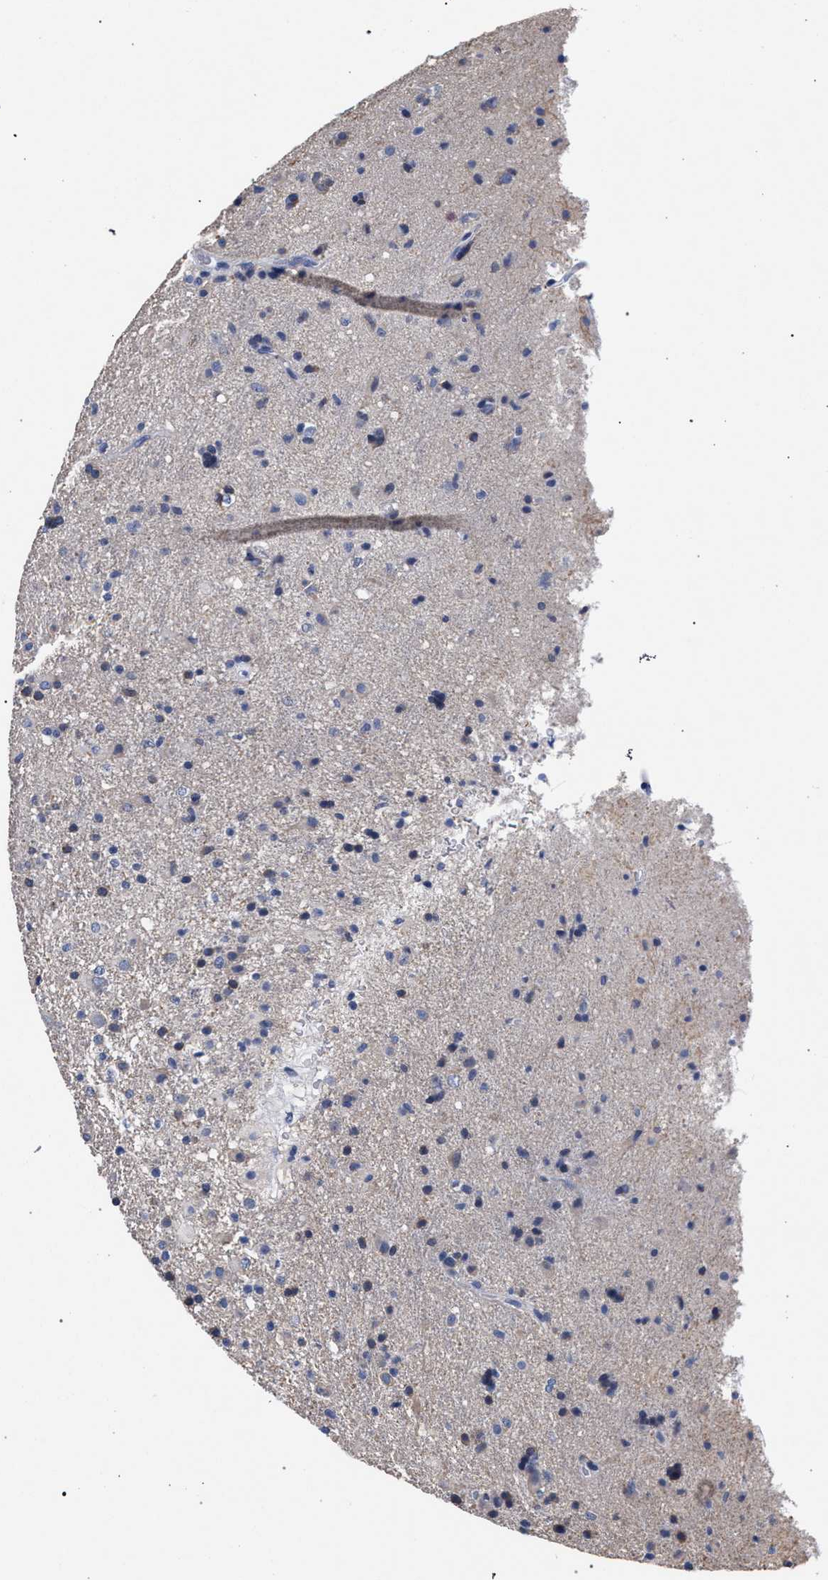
{"staining": {"intensity": "negative", "quantity": "none", "location": "none"}, "tissue": "glioma", "cell_type": "Tumor cells", "image_type": "cancer", "snomed": [{"axis": "morphology", "description": "Glioma, malignant, Low grade"}, {"axis": "topography", "description": "Brain"}], "caption": "High magnification brightfield microscopy of malignant glioma (low-grade) stained with DAB (brown) and counterstained with hematoxylin (blue): tumor cells show no significant staining.", "gene": "AKAP4", "patient": {"sex": "male", "age": 65}}